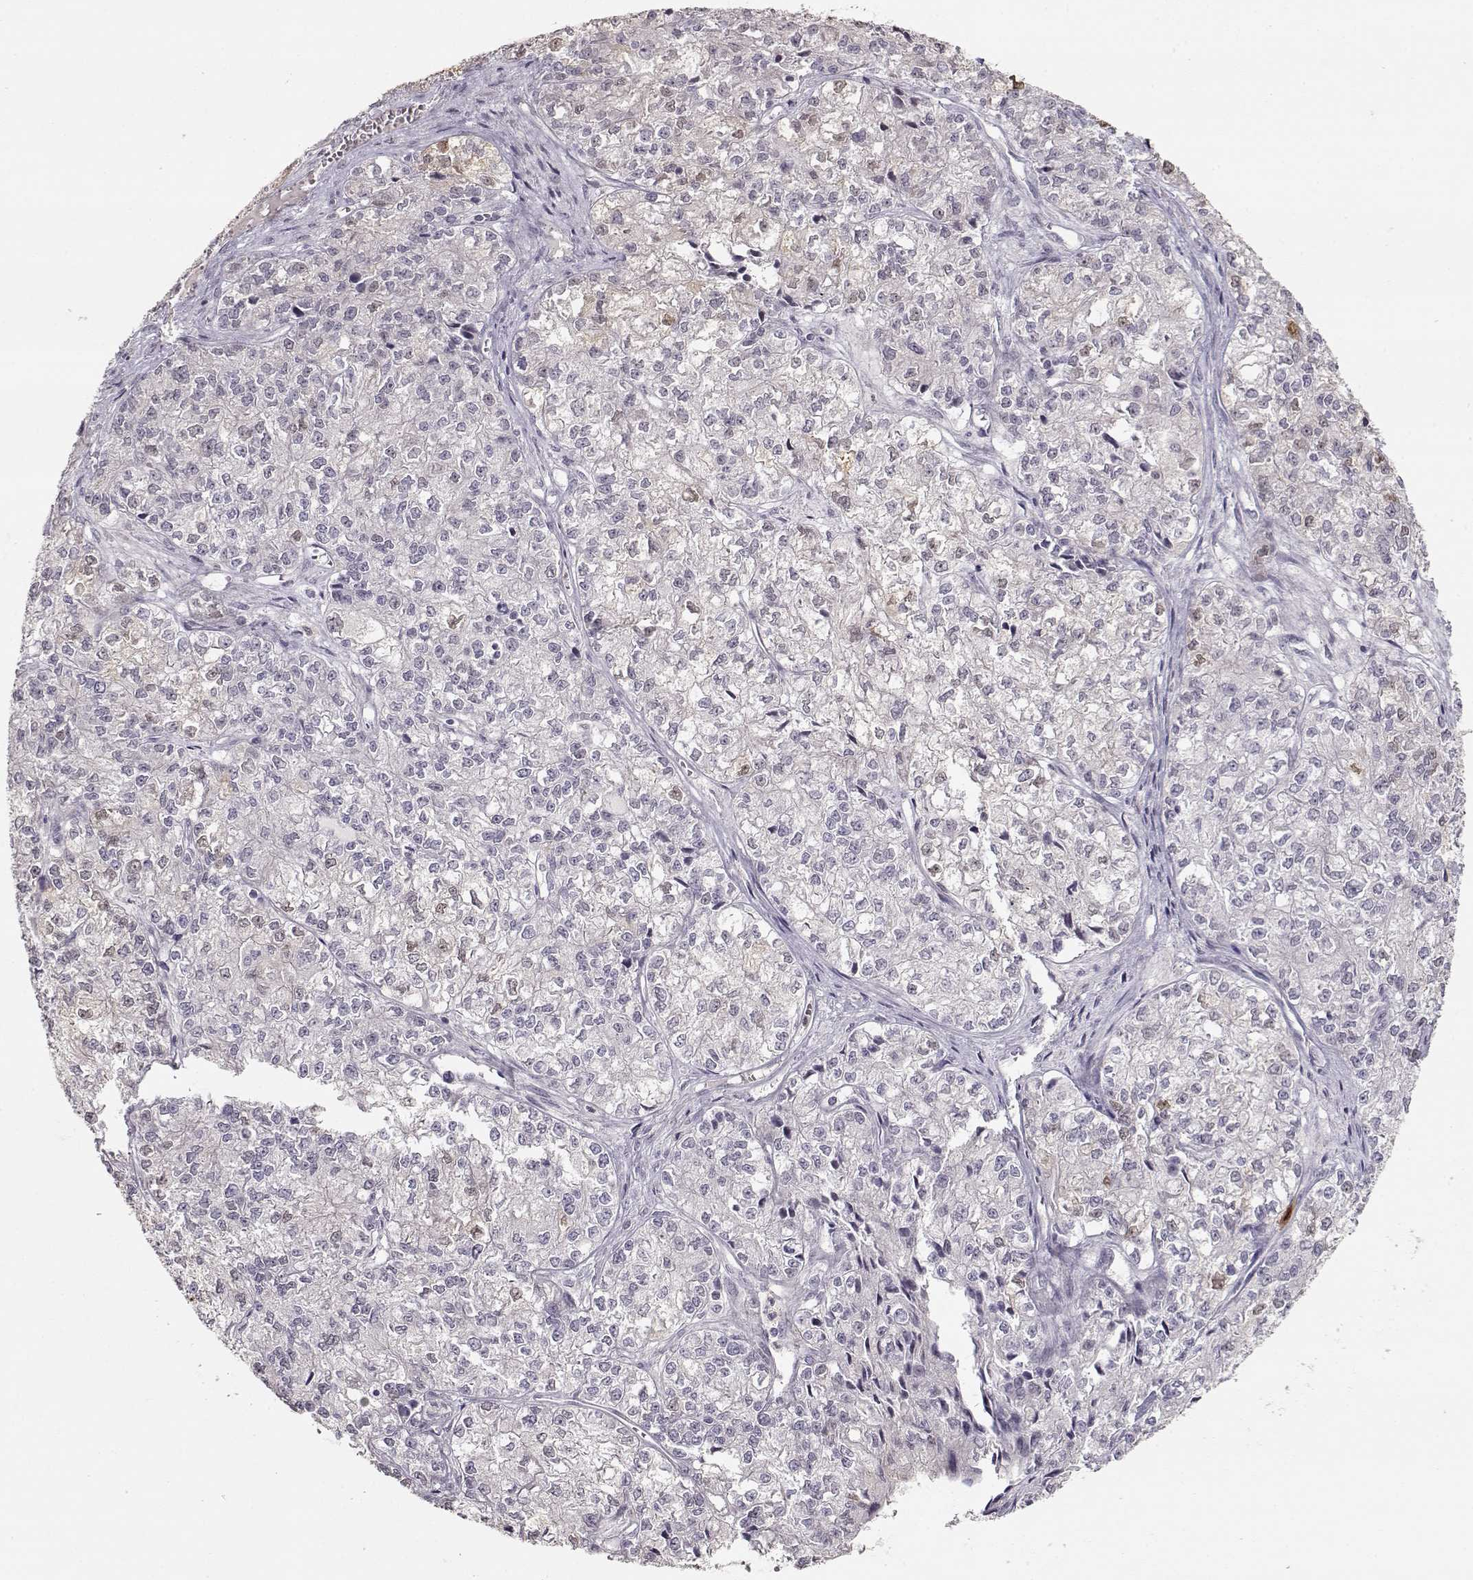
{"staining": {"intensity": "weak", "quantity": "<25%", "location": "nuclear"}, "tissue": "ovarian cancer", "cell_type": "Tumor cells", "image_type": "cancer", "snomed": [{"axis": "morphology", "description": "Carcinoma, endometroid"}, {"axis": "topography", "description": "Ovary"}], "caption": "Tumor cells are negative for brown protein staining in ovarian cancer (endometroid carcinoma). (Immunohistochemistry (ihc), brightfield microscopy, high magnification).", "gene": "S100B", "patient": {"sex": "female", "age": 64}}